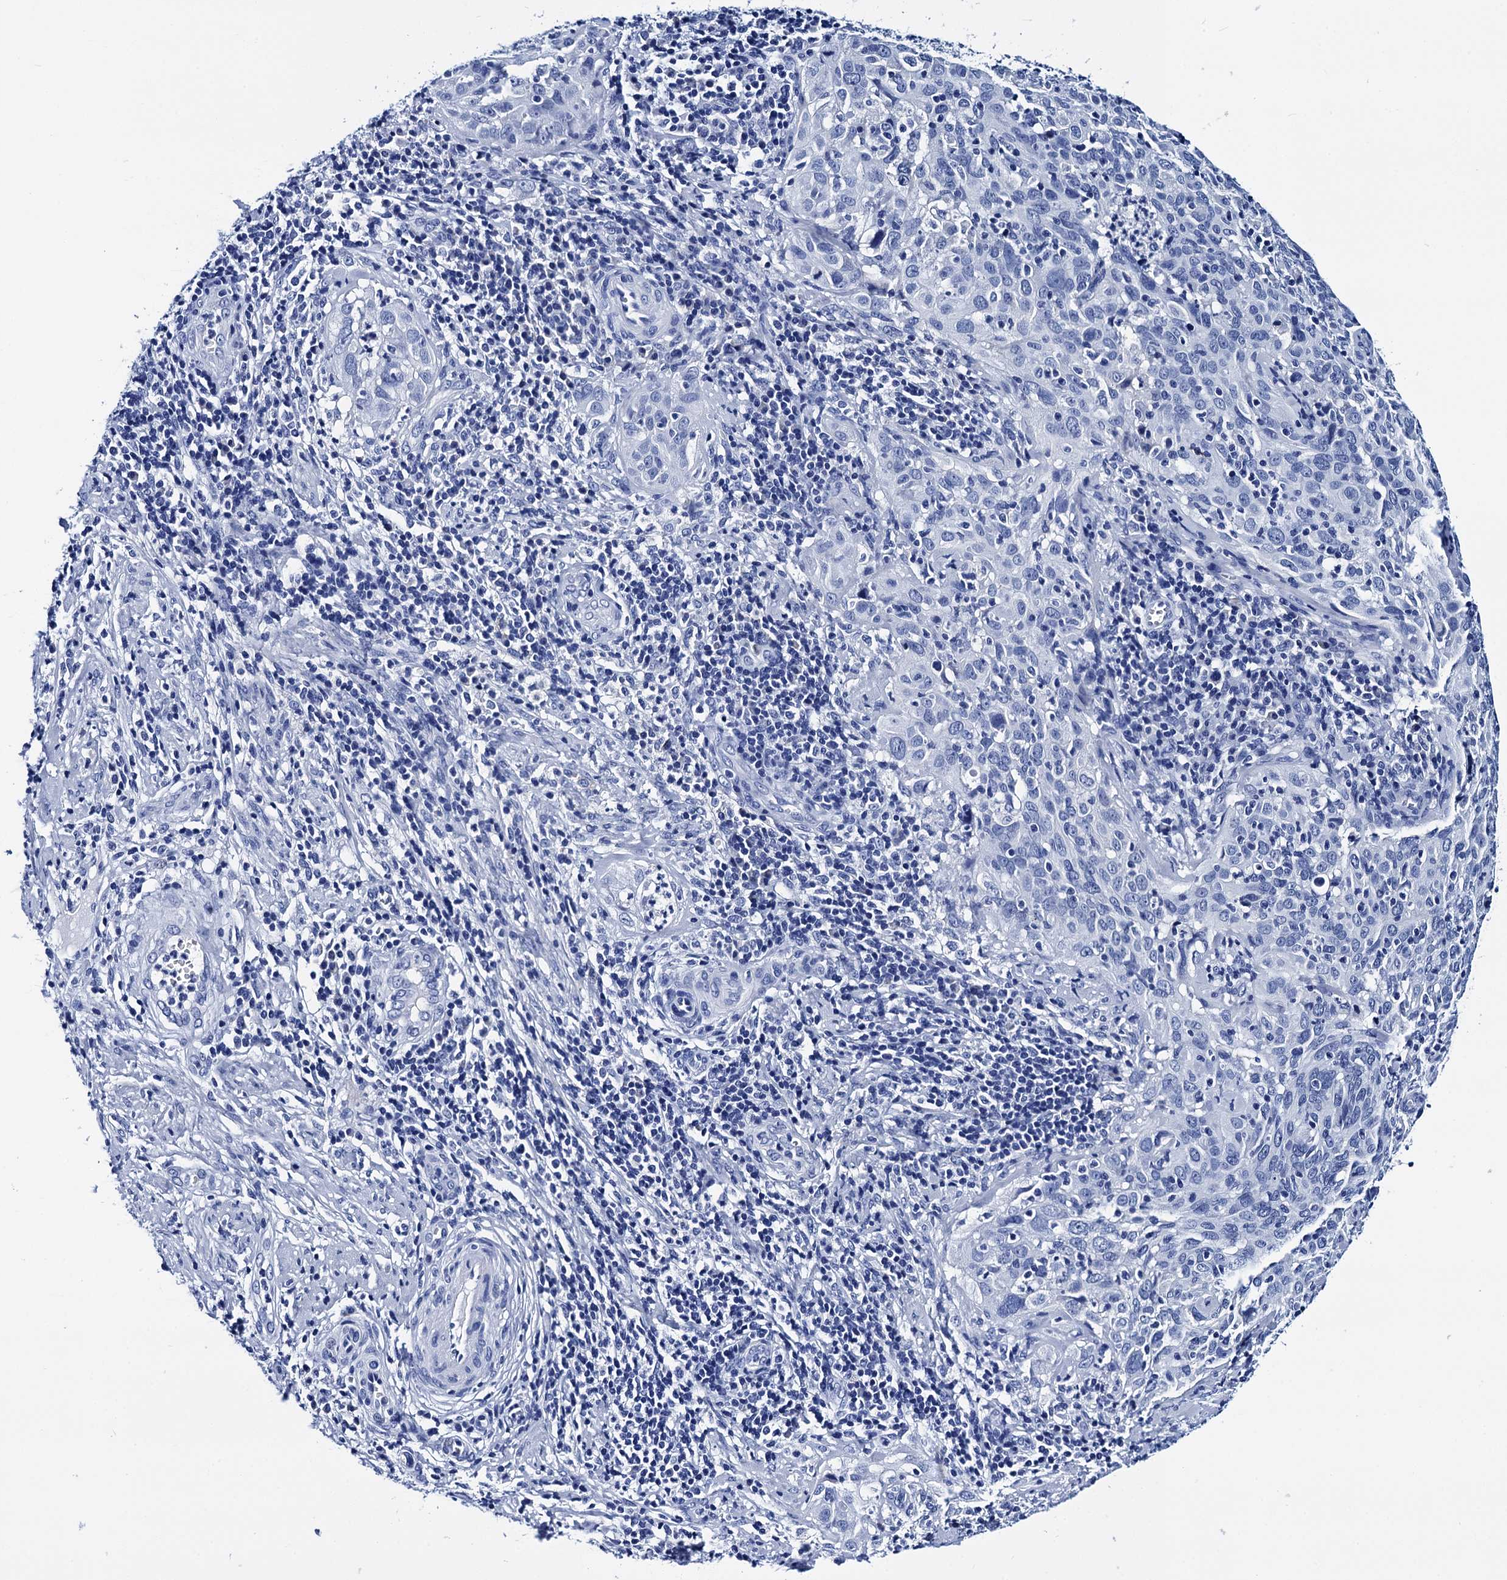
{"staining": {"intensity": "negative", "quantity": "none", "location": "none"}, "tissue": "cervical cancer", "cell_type": "Tumor cells", "image_type": "cancer", "snomed": [{"axis": "morphology", "description": "Normal tissue, NOS"}, {"axis": "morphology", "description": "Squamous cell carcinoma, NOS"}, {"axis": "topography", "description": "Cervix"}], "caption": "Cervical cancer was stained to show a protein in brown. There is no significant staining in tumor cells.", "gene": "MYBPC3", "patient": {"sex": "female", "age": 31}}